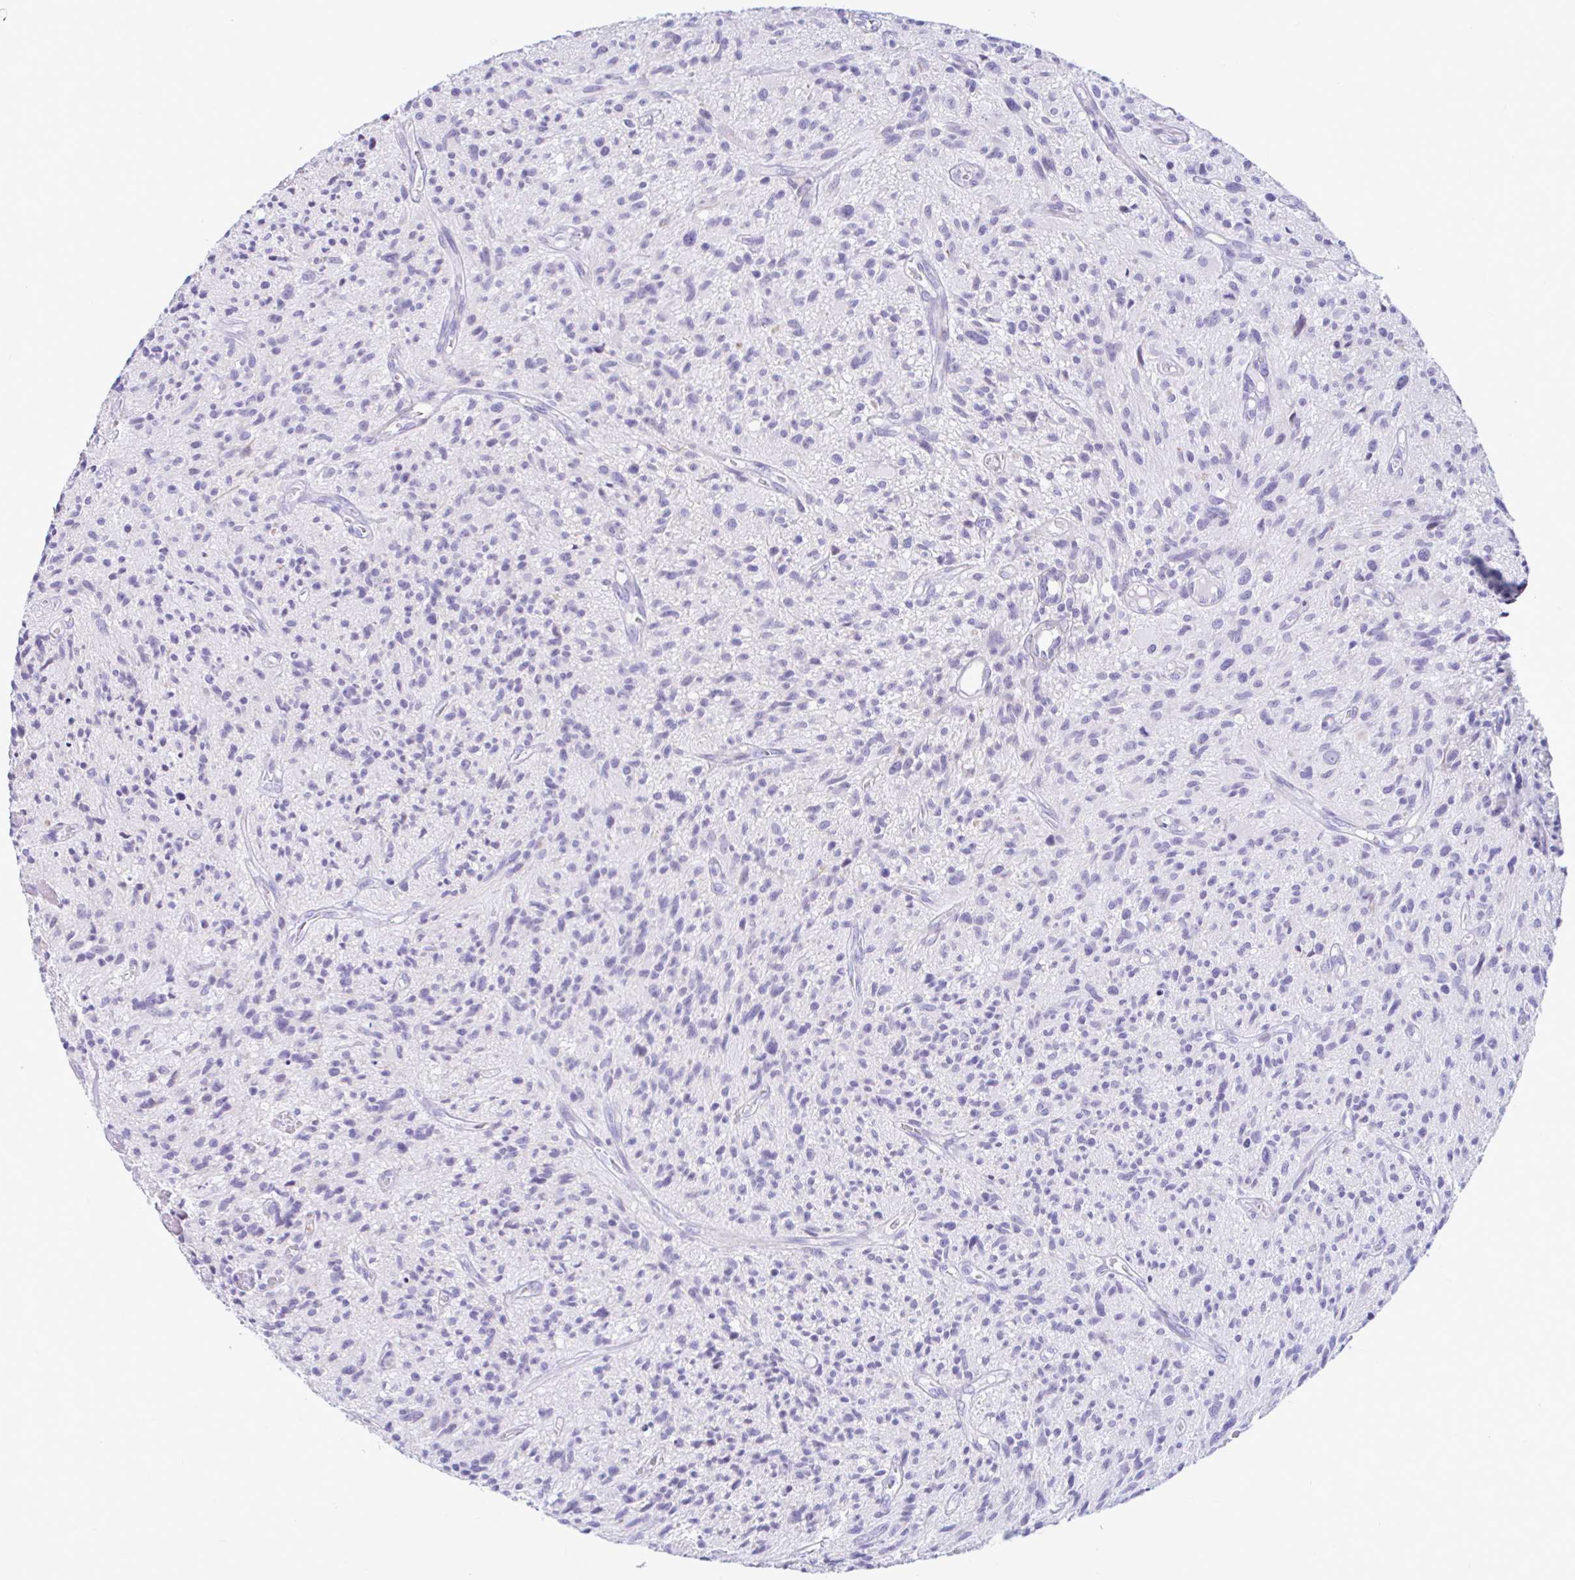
{"staining": {"intensity": "negative", "quantity": "none", "location": "none"}, "tissue": "glioma", "cell_type": "Tumor cells", "image_type": "cancer", "snomed": [{"axis": "morphology", "description": "Glioma, malignant, High grade"}, {"axis": "topography", "description": "Brain"}], "caption": "Tumor cells show no significant protein positivity in glioma. Nuclei are stained in blue.", "gene": "NBPF3", "patient": {"sex": "male", "age": 75}}